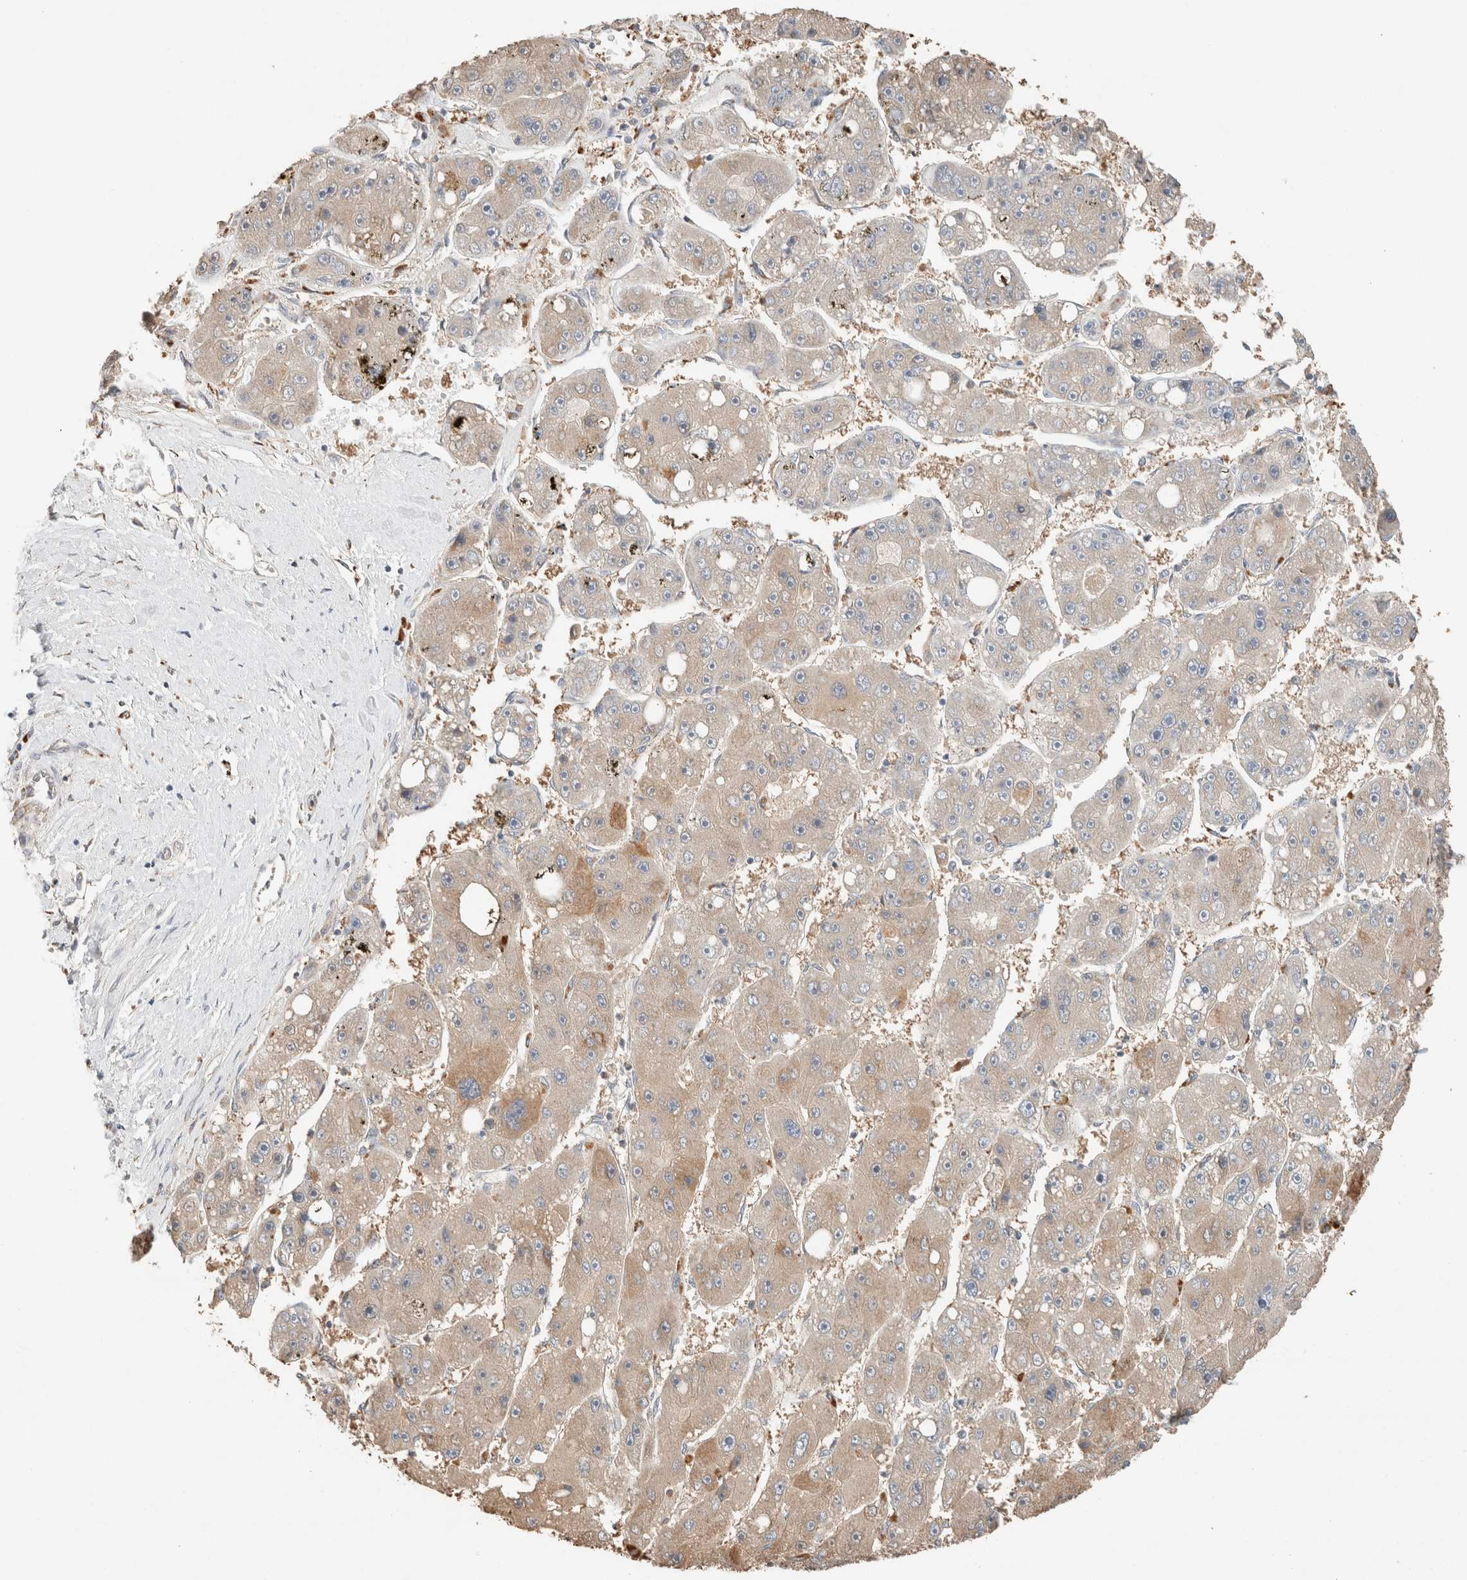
{"staining": {"intensity": "weak", "quantity": ">75%", "location": "cytoplasmic/membranous"}, "tissue": "liver cancer", "cell_type": "Tumor cells", "image_type": "cancer", "snomed": [{"axis": "morphology", "description": "Carcinoma, Hepatocellular, NOS"}, {"axis": "topography", "description": "Liver"}], "caption": "This is an image of immunohistochemistry staining of liver hepatocellular carcinoma, which shows weak staining in the cytoplasmic/membranous of tumor cells.", "gene": "TUBD1", "patient": {"sex": "female", "age": 61}}